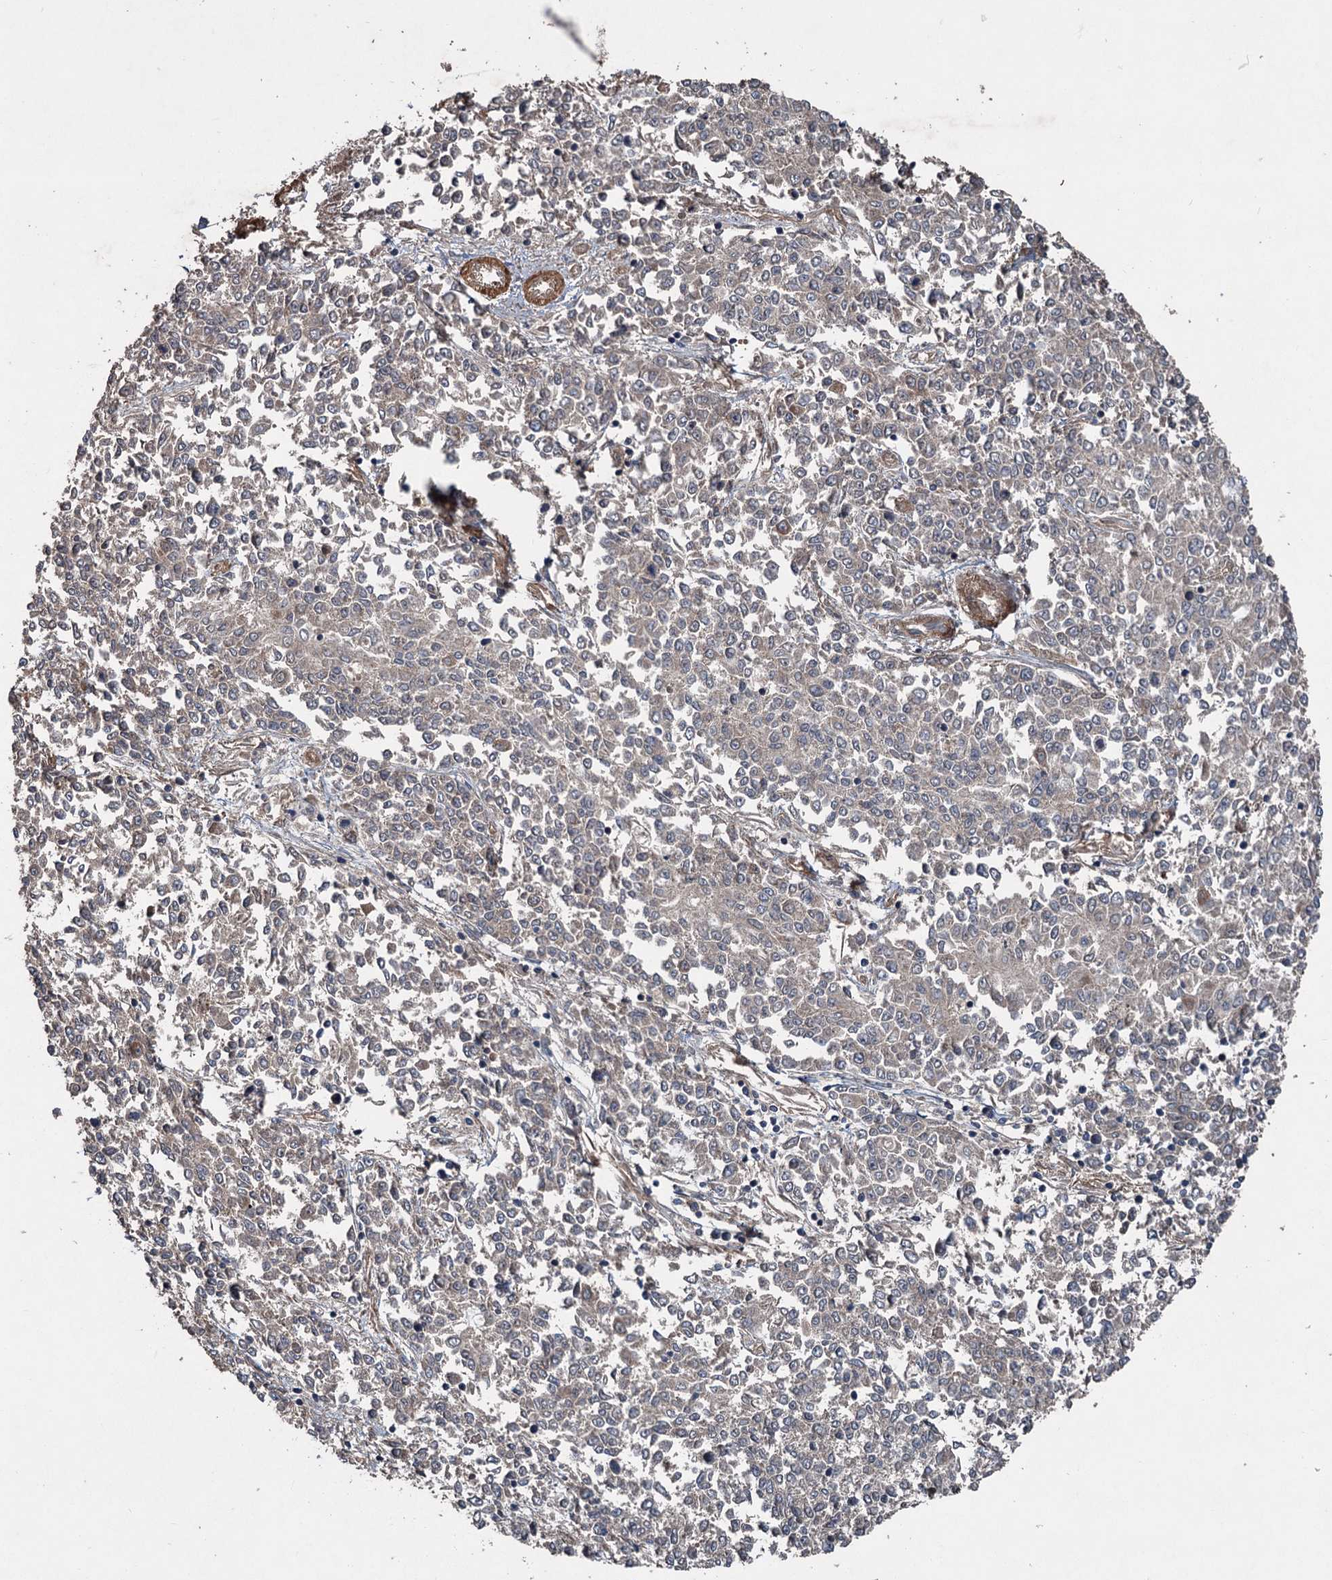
{"staining": {"intensity": "weak", "quantity": "25%-75%", "location": "cytoplasmic/membranous"}, "tissue": "endometrial cancer", "cell_type": "Tumor cells", "image_type": "cancer", "snomed": [{"axis": "morphology", "description": "Adenocarcinoma, NOS"}, {"axis": "topography", "description": "Endometrium"}], "caption": "Human adenocarcinoma (endometrial) stained for a protein (brown) exhibits weak cytoplasmic/membranous positive staining in approximately 25%-75% of tumor cells.", "gene": "RNF214", "patient": {"sex": "female", "age": 50}}